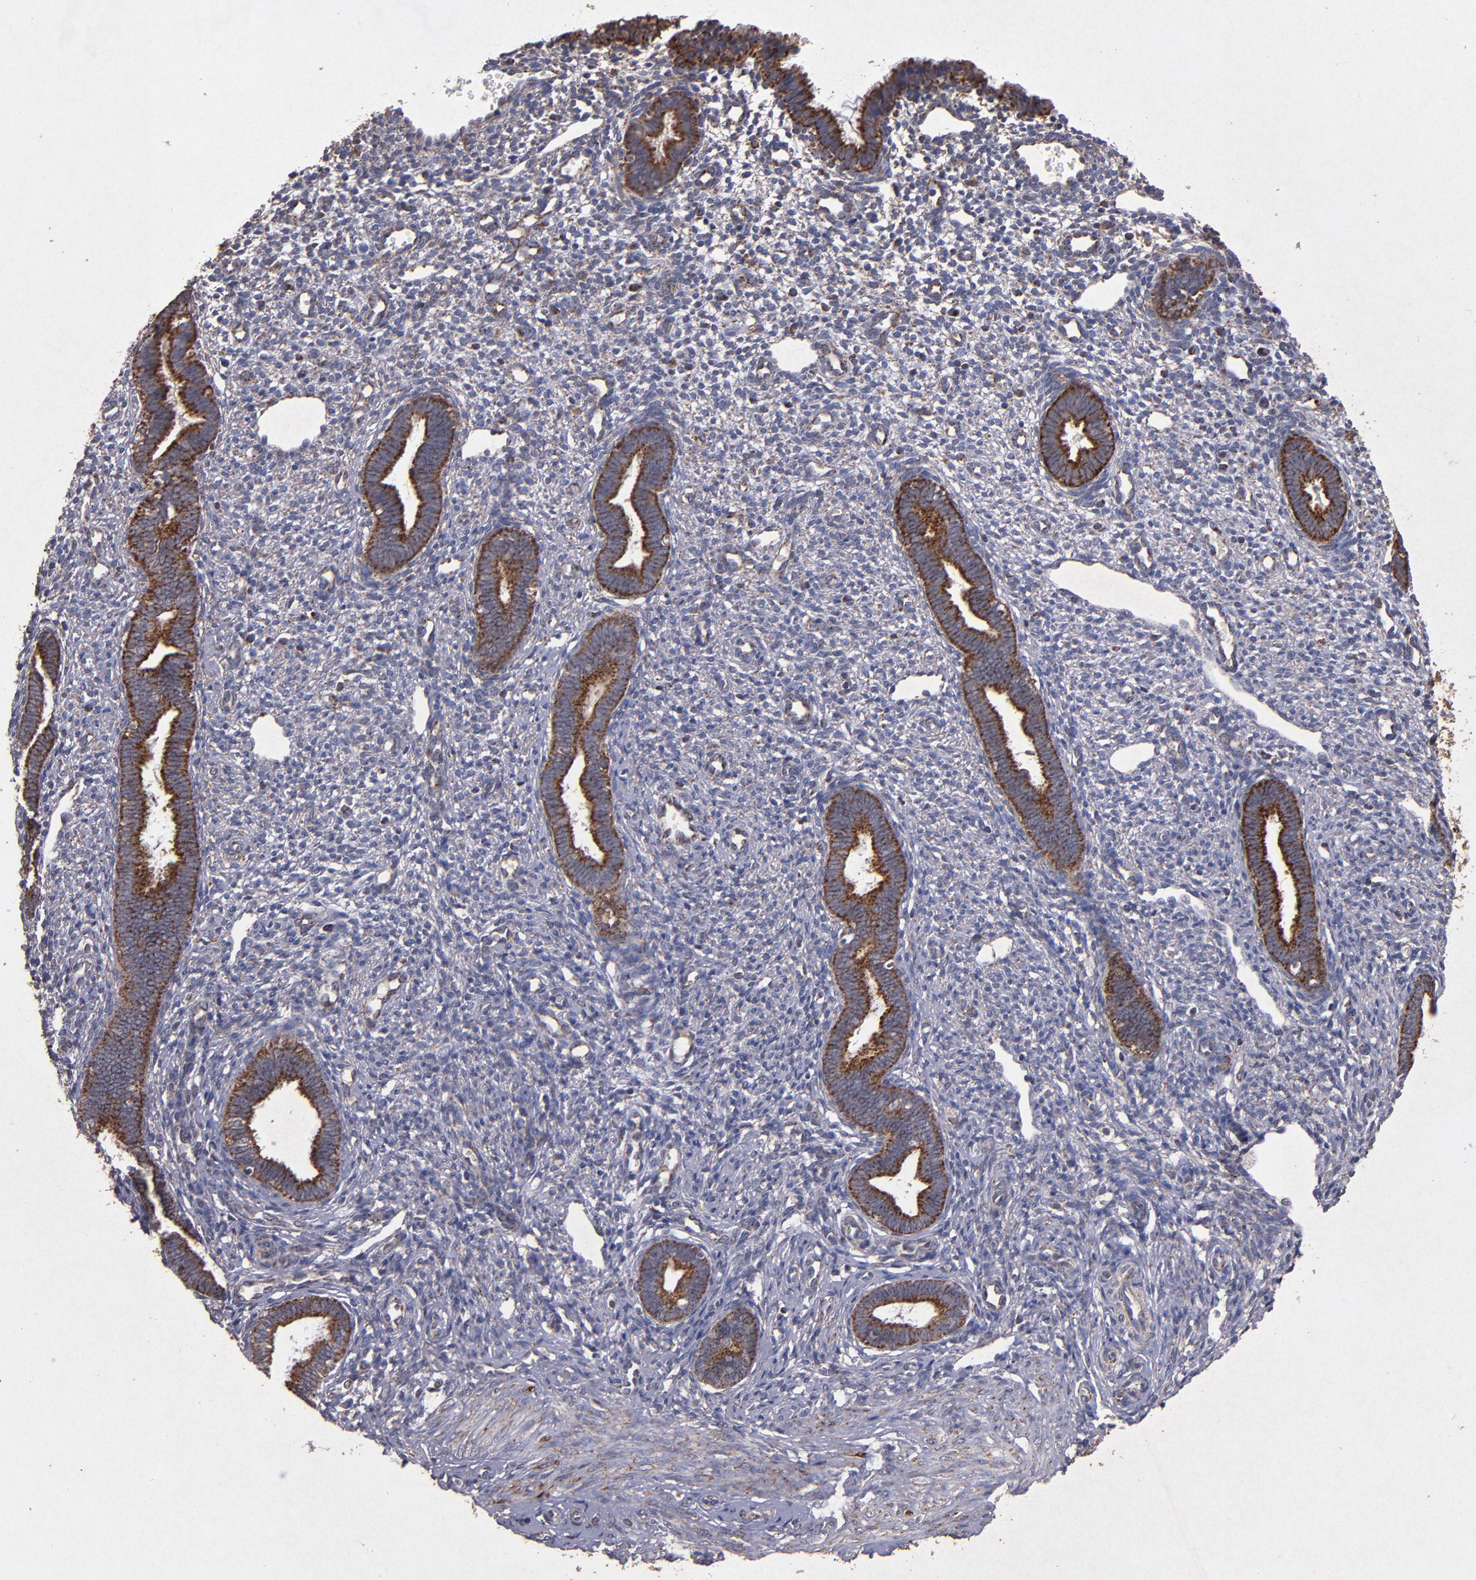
{"staining": {"intensity": "weak", "quantity": "25%-75%", "location": "cytoplasmic/membranous"}, "tissue": "endometrium", "cell_type": "Cells in endometrial stroma", "image_type": "normal", "snomed": [{"axis": "morphology", "description": "Normal tissue, NOS"}, {"axis": "topography", "description": "Endometrium"}], "caption": "High-power microscopy captured an immunohistochemistry micrograph of unremarkable endometrium, revealing weak cytoplasmic/membranous staining in about 25%-75% of cells in endometrial stroma.", "gene": "TIMM9", "patient": {"sex": "female", "age": 27}}